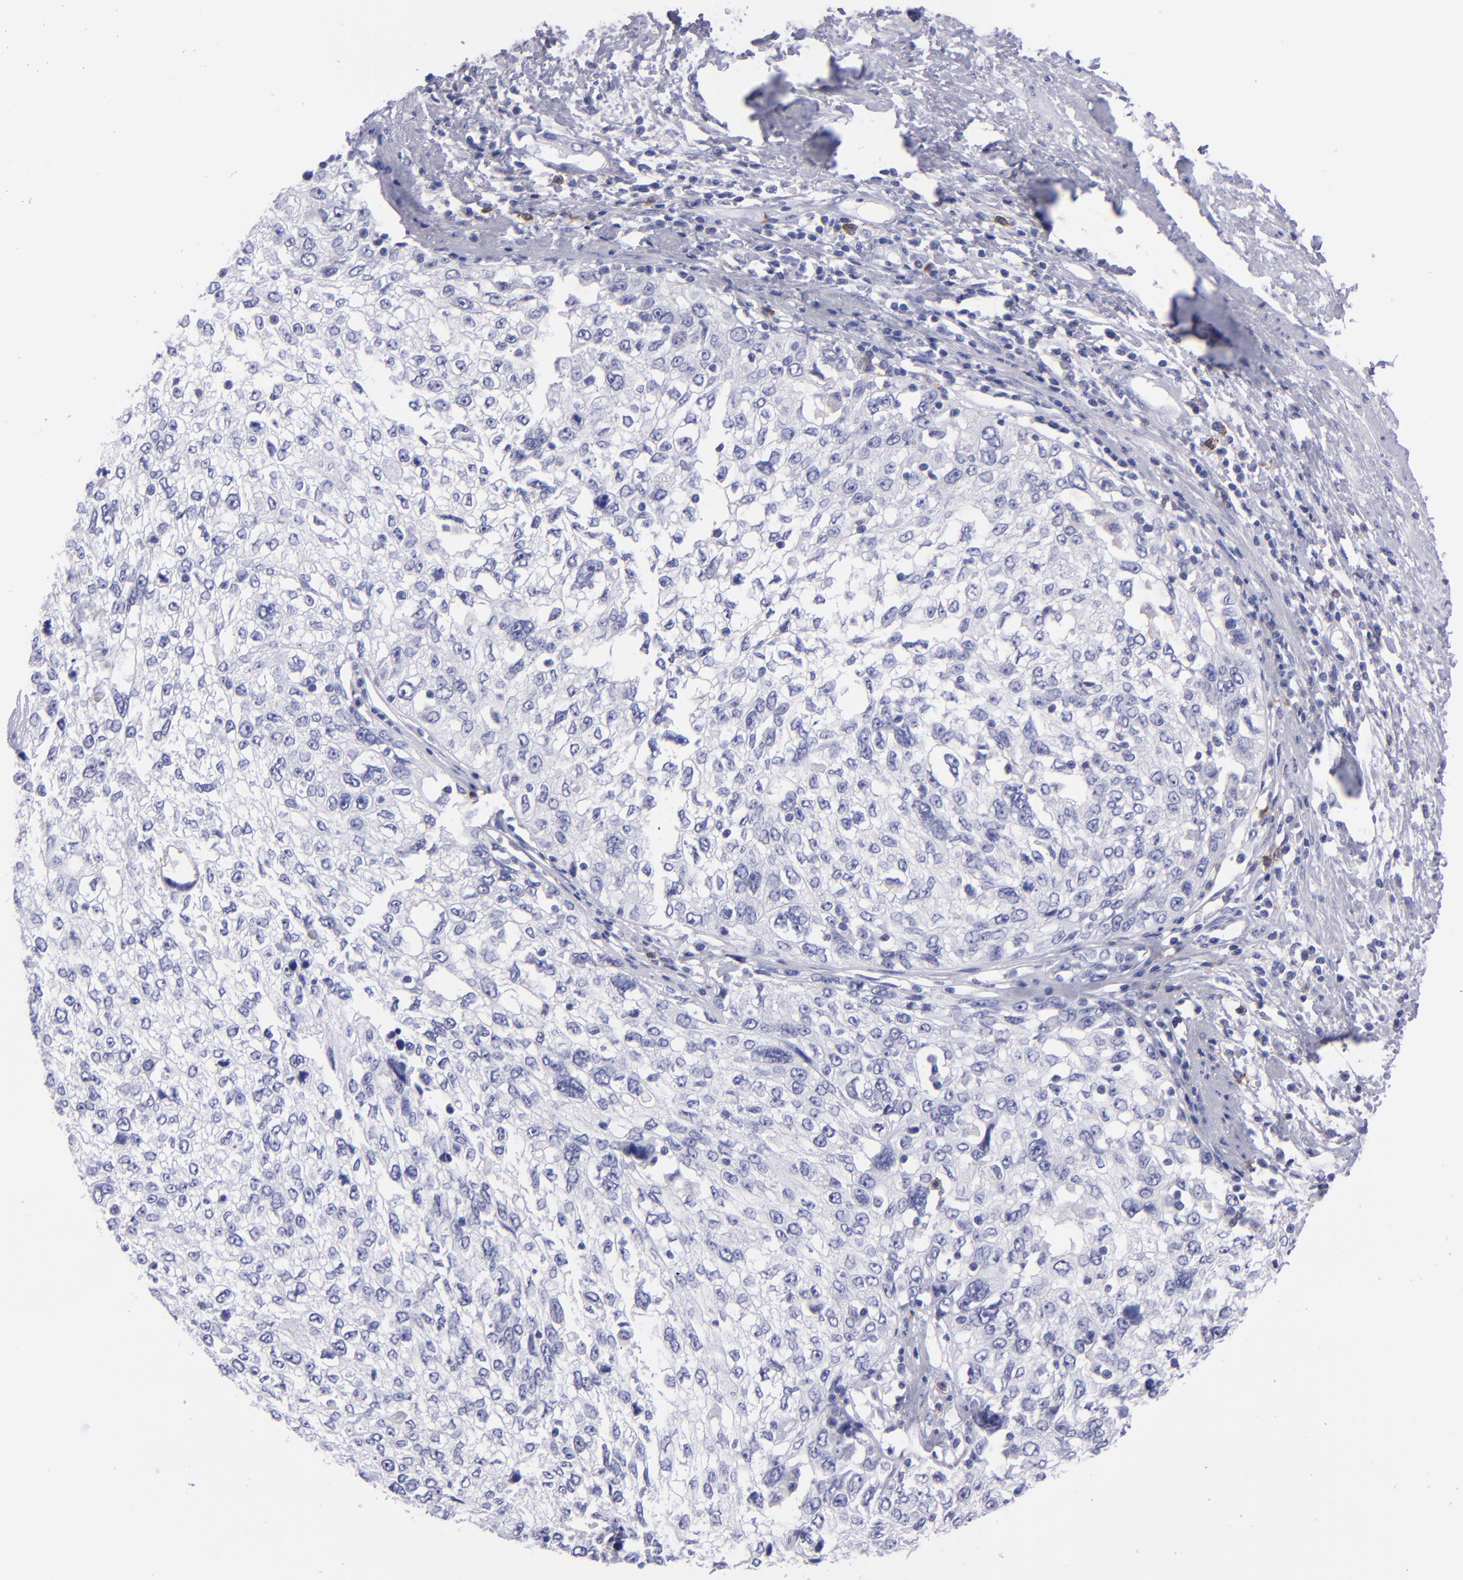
{"staining": {"intensity": "negative", "quantity": "none", "location": "none"}, "tissue": "cervical cancer", "cell_type": "Tumor cells", "image_type": "cancer", "snomed": [{"axis": "morphology", "description": "Squamous cell carcinoma, NOS"}, {"axis": "topography", "description": "Cervix"}], "caption": "Human squamous cell carcinoma (cervical) stained for a protein using IHC displays no staining in tumor cells.", "gene": "CD37", "patient": {"sex": "female", "age": 57}}